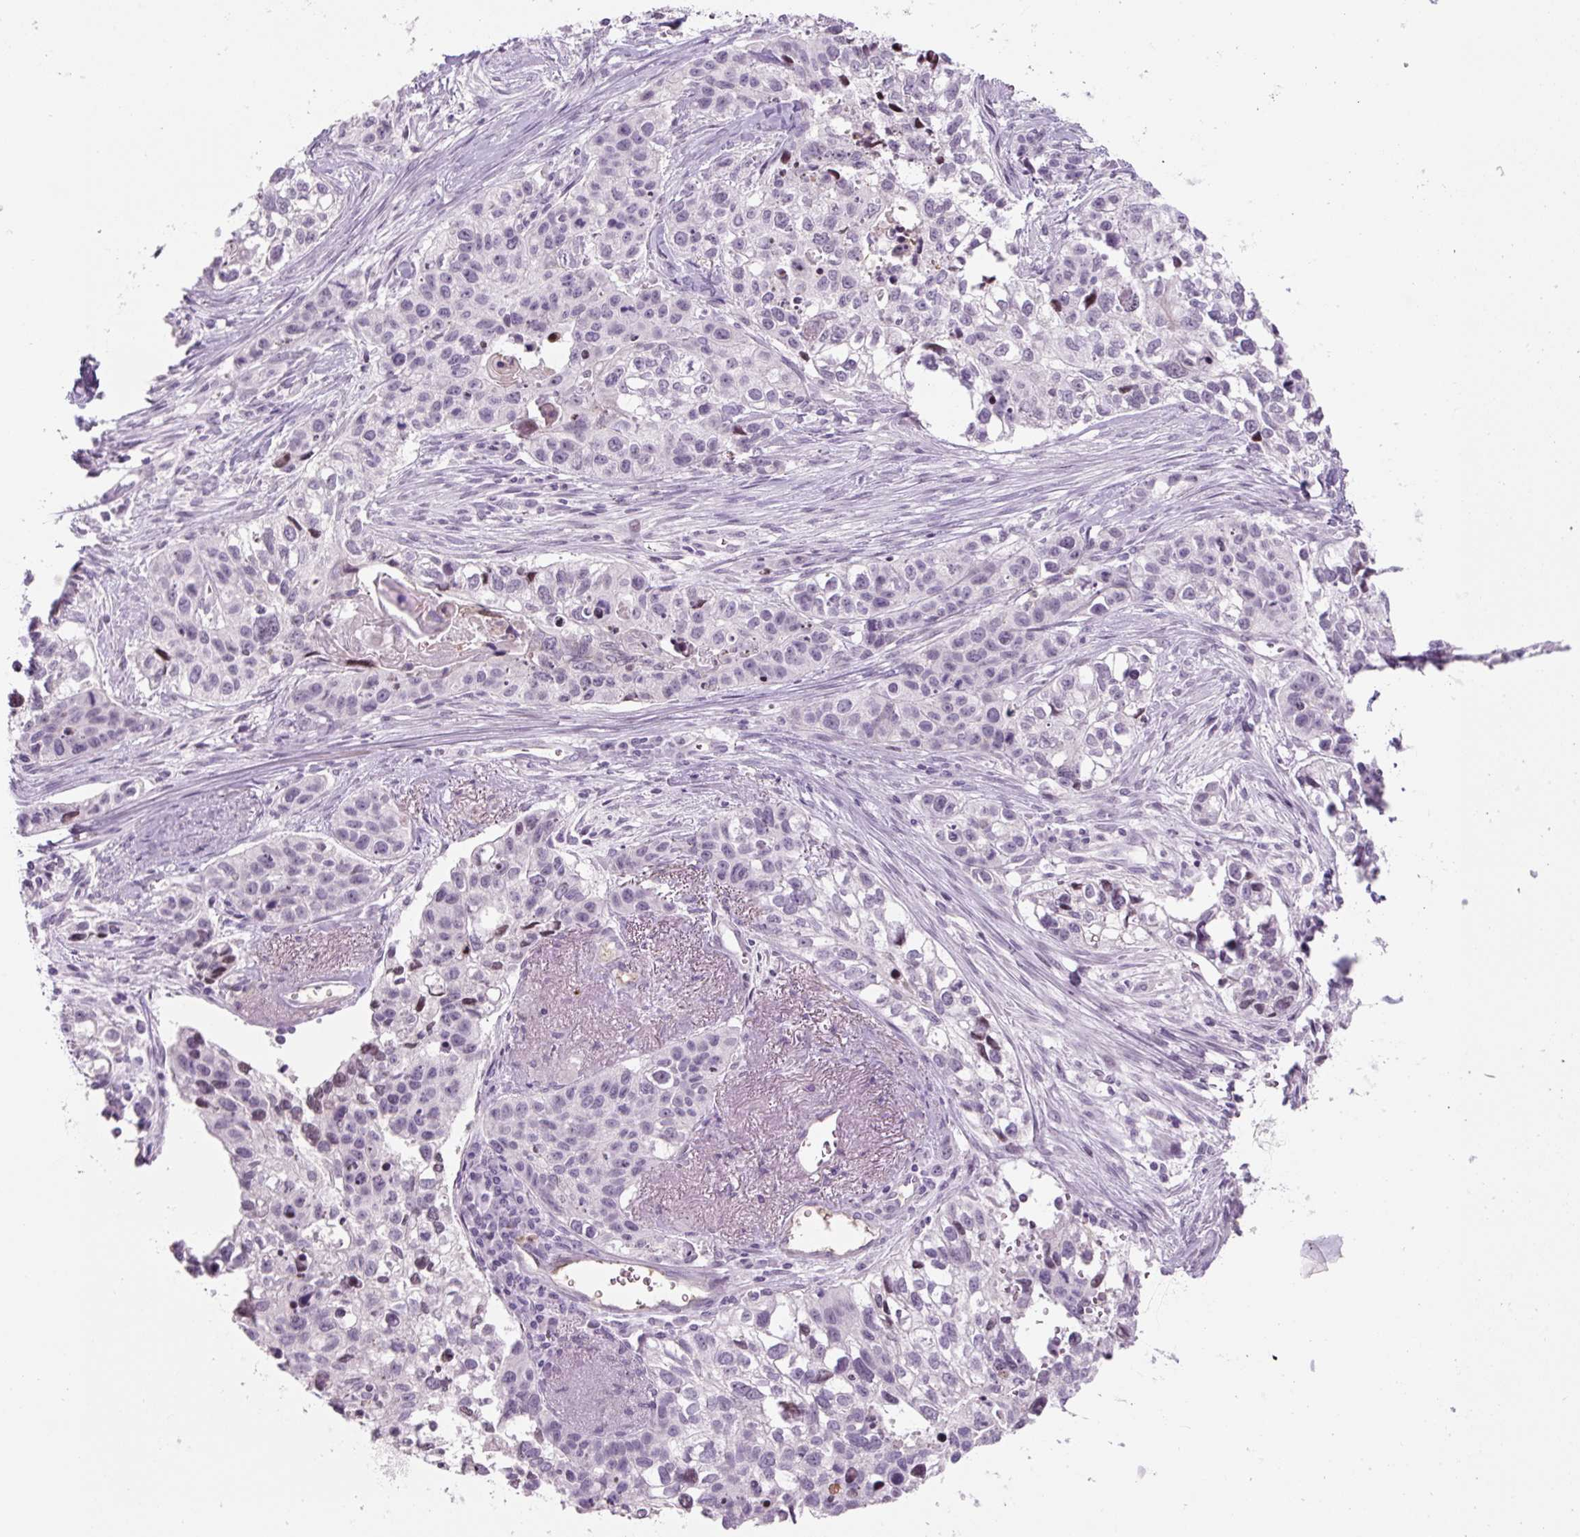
{"staining": {"intensity": "weak", "quantity": "<25%", "location": "nuclear"}, "tissue": "lung cancer", "cell_type": "Tumor cells", "image_type": "cancer", "snomed": [{"axis": "morphology", "description": "Squamous cell carcinoma, NOS"}, {"axis": "topography", "description": "Lung"}], "caption": "This photomicrograph is of lung cancer stained with immunohistochemistry (IHC) to label a protein in brown with the nuclei are counter-stained blue. There is no staining in tumor cells. Nuclei are stained in blue.", "gene": "PRM1", "patient": {"sex": "male", "age": 74}}